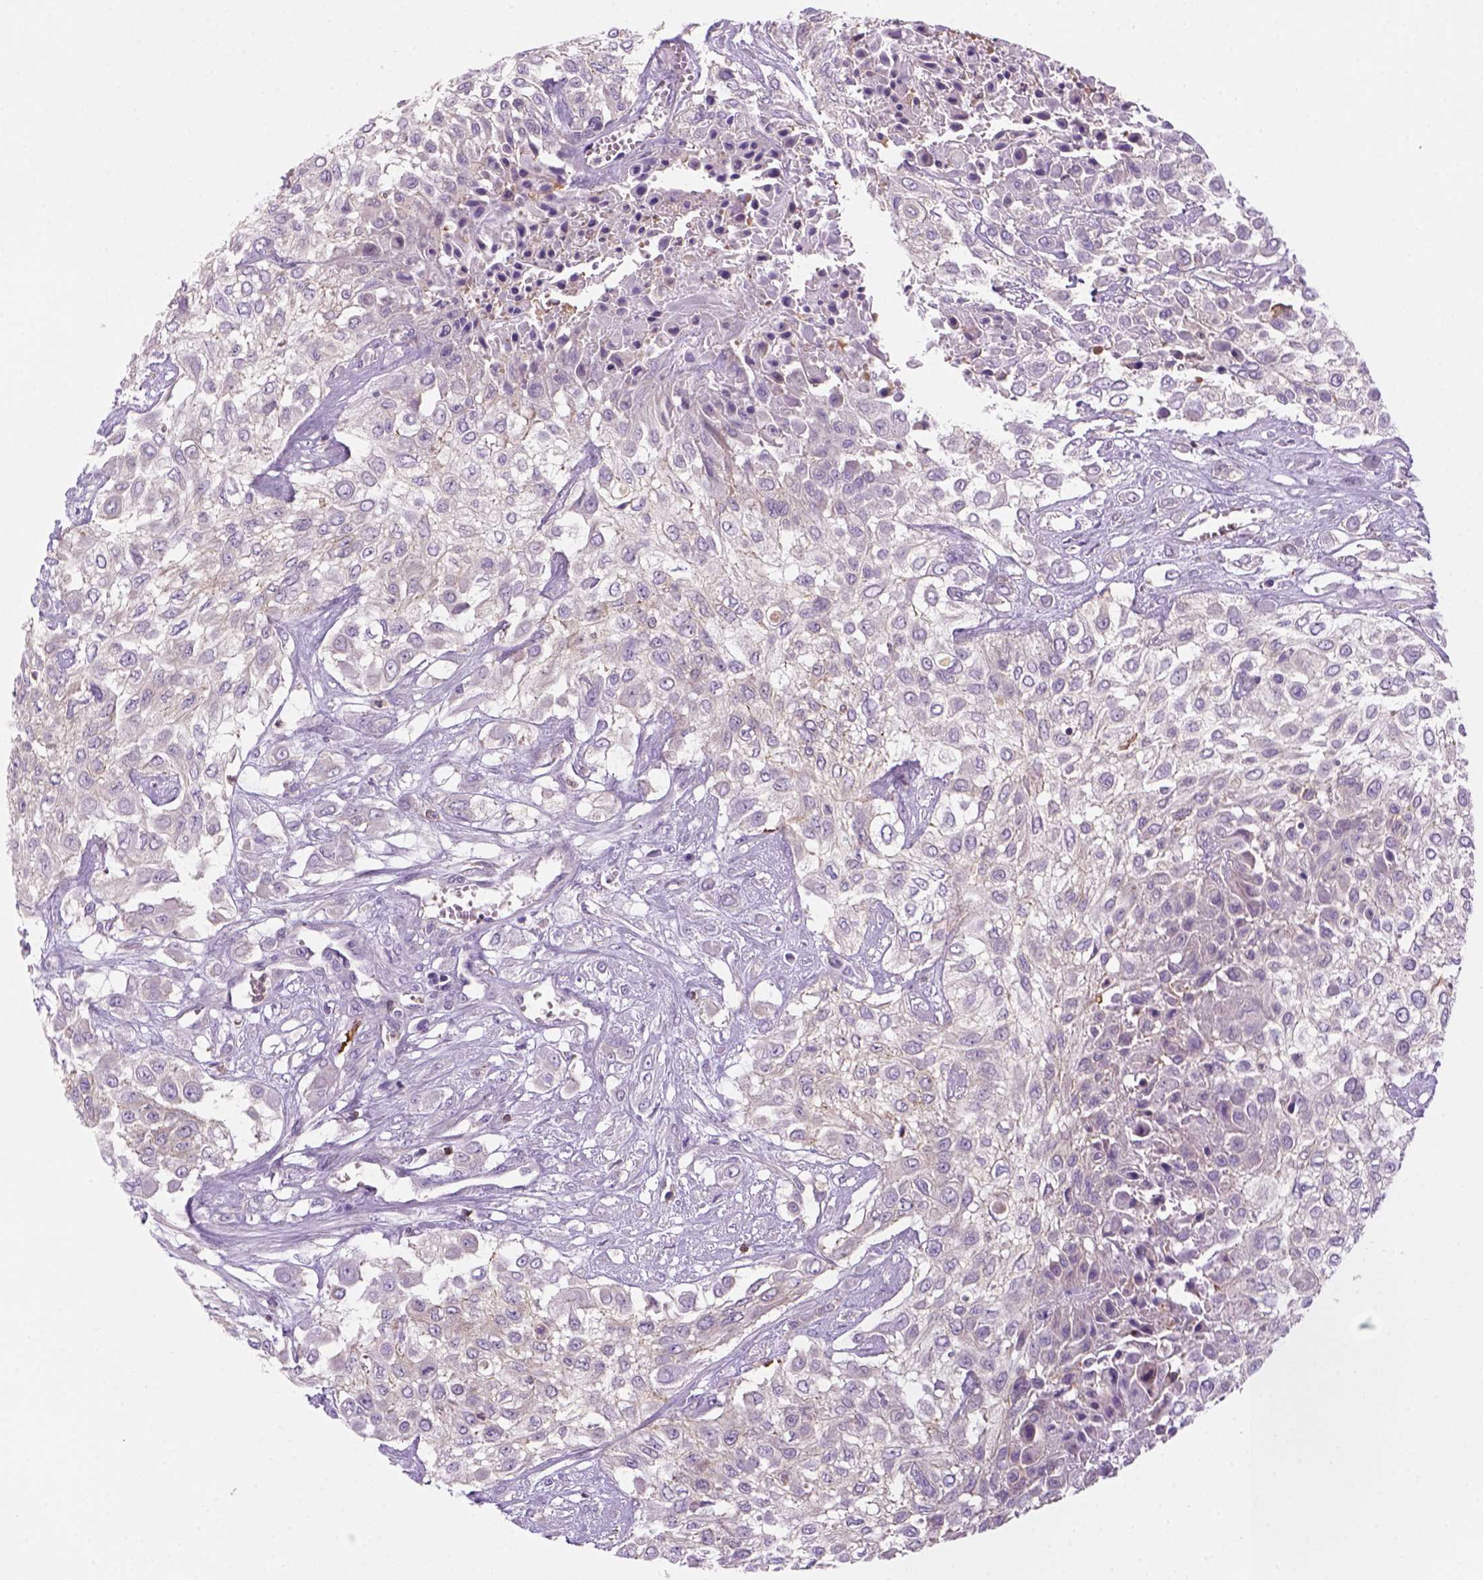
{"staining": {"intensity": "weak", "quantity": ">75%", "location": "cytoplasmic/membranous"}, "tissue": "urothelial cancer", "cell_type": "Tumor cells", "image_type": "cancer", "snomed": [{"axis": "morphology", "description": "Urothelial carcinoma, High grade"}, {"axis": "topography", "description": "Urinary bladder"}], "caption": "DAB (3,3'-diaminobenzidine) immunohistochemical staining of human urothelial cancer shows weak cytoplasmic/membranous protein positivity in about >75% of tumor cells. The staining is performed using DAB (3,3'-diaminobenzidine) brown chromogen to label protein expression. The nuclei are counter-stained blue using hematoxylin.", "gene": "GOT1", "patient": {"sex": "male", "age": 57}}